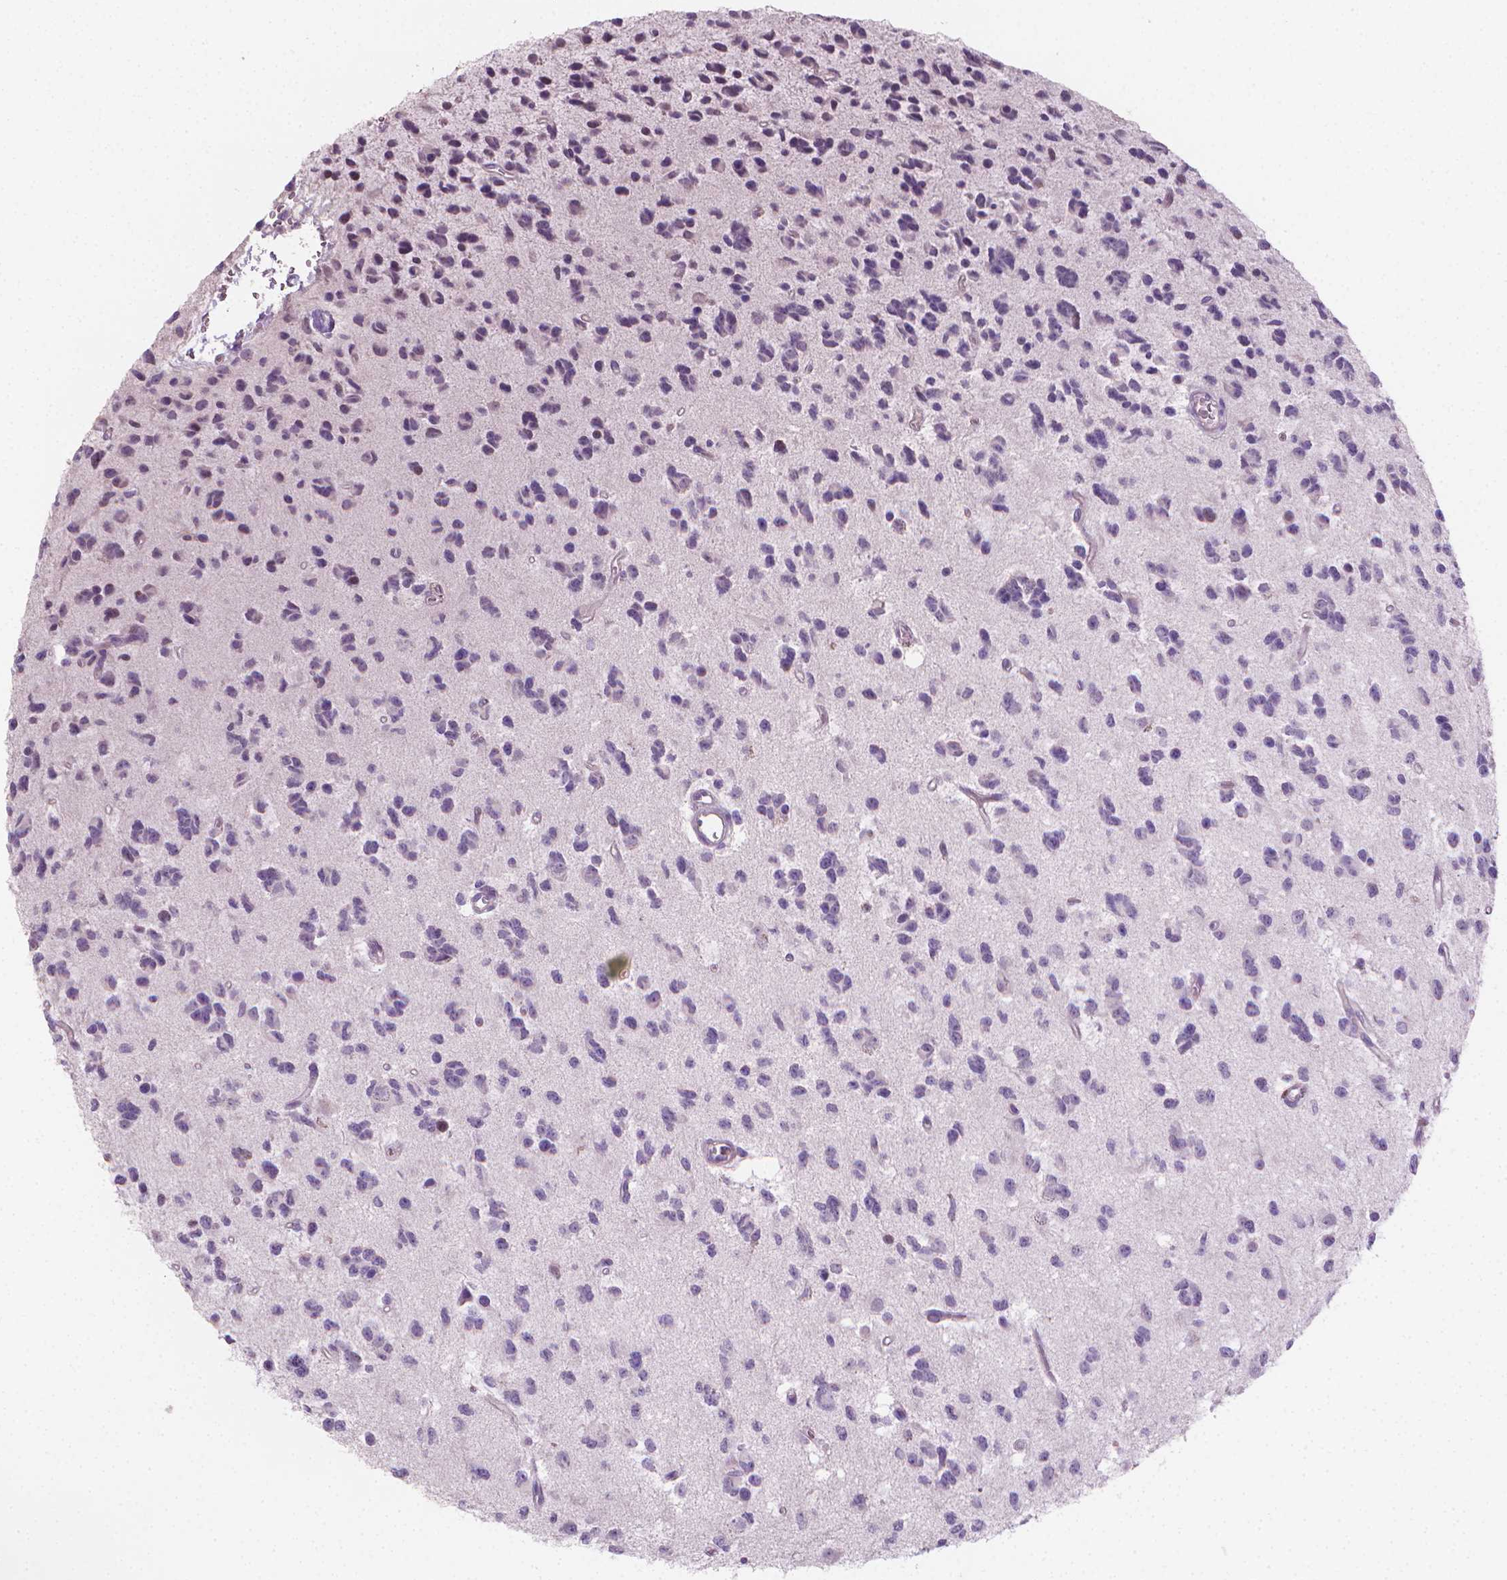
{"staining": {"intensity": "negative", "quantity": "none", "location": "none"}, "tissue": "glioma", "cell_type": "Tumor cells", "image_type": "cancer", "snomed": [{"axis": "morphology", "description": "Glioma, malignant, Low grade"}, {"axis": "topography", "description": "Brain"}], "caption": "This is an immunohistochemistry image of human malignant glioma (low-grade). There is no expression in tumor cells.", "gene": "CLXN", "patient": {"sex": "female", "age": 45}}